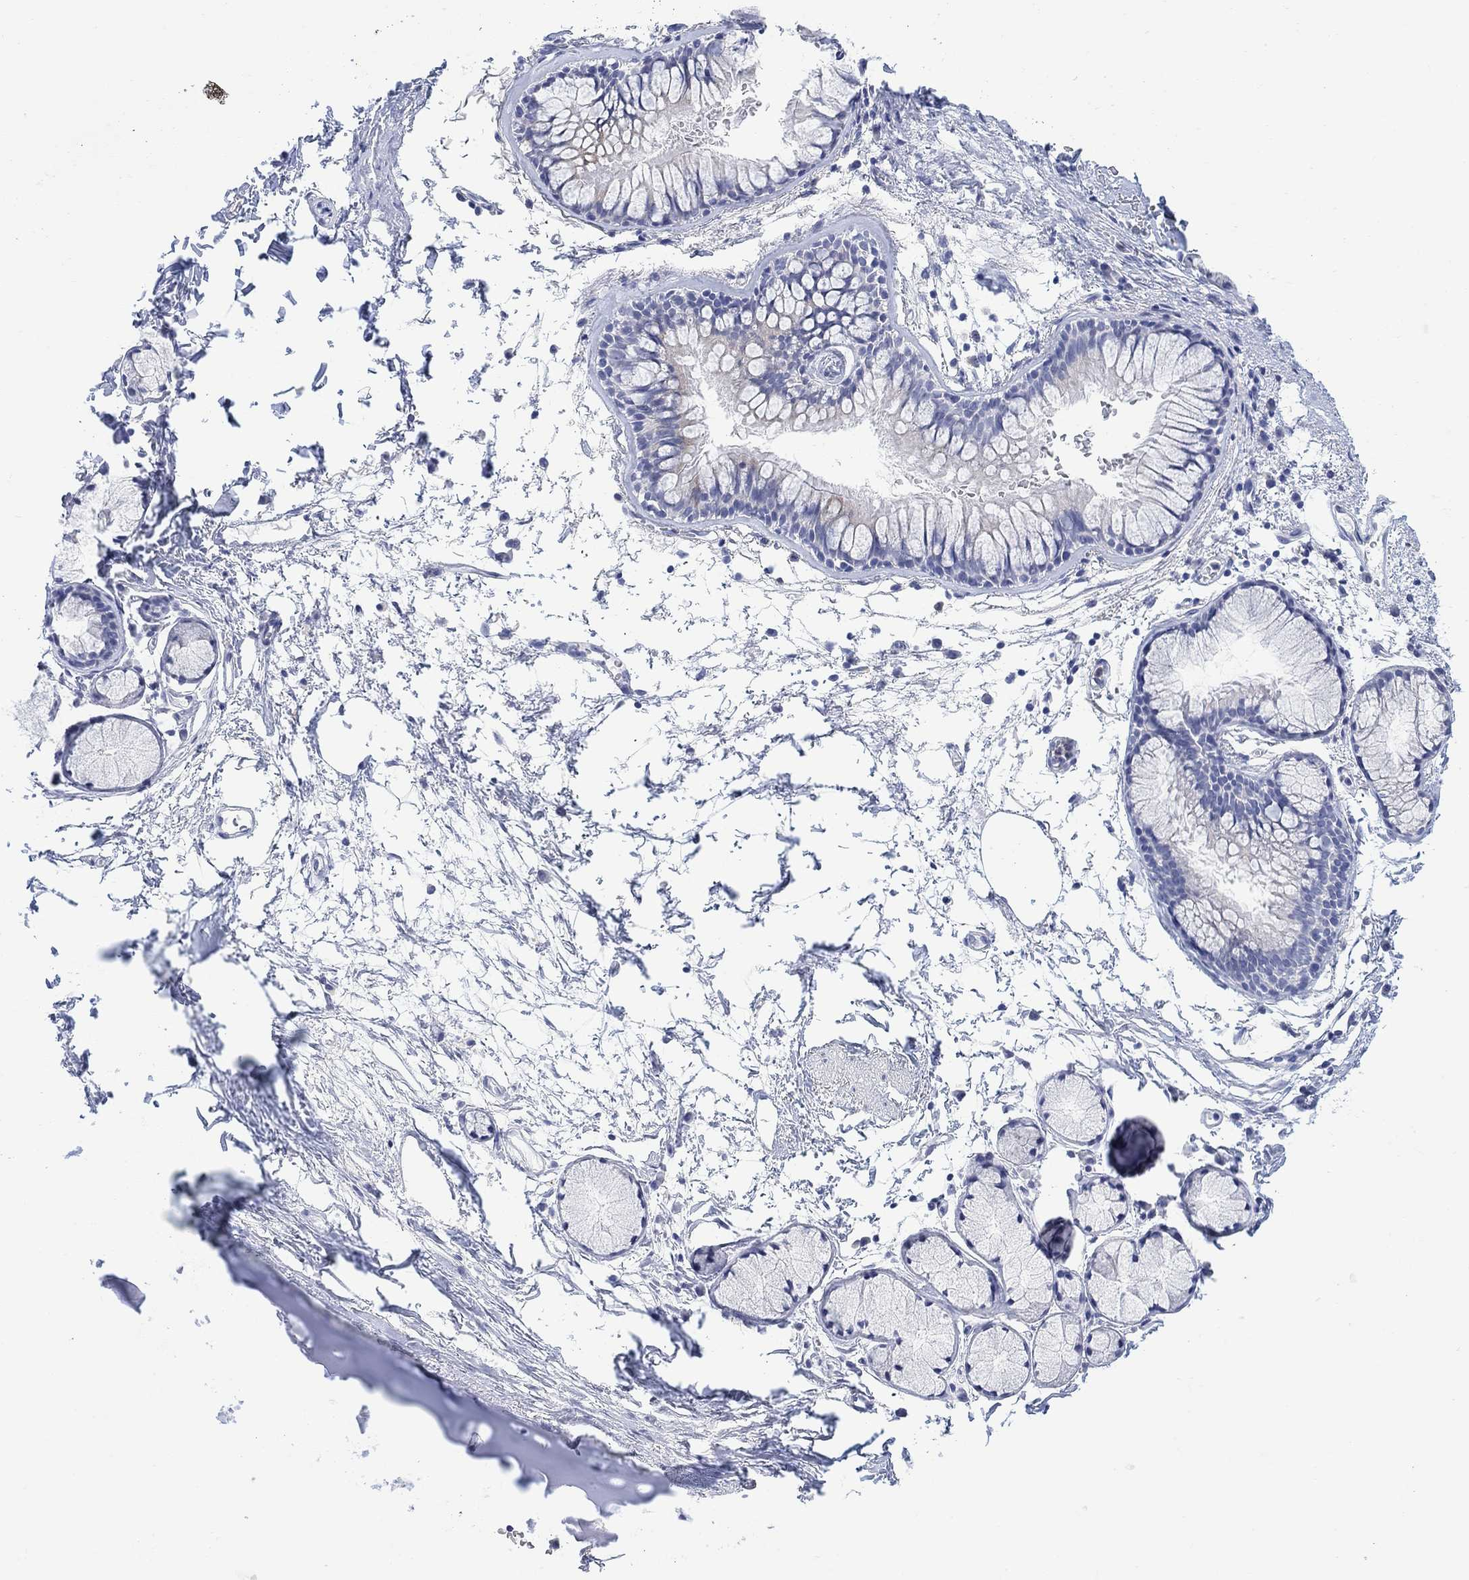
{"staining": {"intensity": "negative", "quantity": "none", "location": "none"}, "tissue": "adipose tissue", "cell_type": "Adipocytes", "image_type": "normal", "snomed": [{"axis": "morphology", "description": "Normal tissue, NOS"}, {"axis": "morphology", "description": "Squamous cell carcinoma, NOS"}, {"axis": "topography", "description": "Cartilage tissue"}, {"axis": "topography", "description": "Bronchus"}], "caption": "DAB immunohistochemical staining of normal human adipose tissue exhibits no significant expression in adipocytes. The staining was performed using DAB (3,3'-diaminobenzidine) to visualize the protein expression in brown, while the nuclei were stained in blue with hematoxylin (Magnification: 20x).", "gene": "FBP2", "patient": {"sex": "male", "age": 72}}